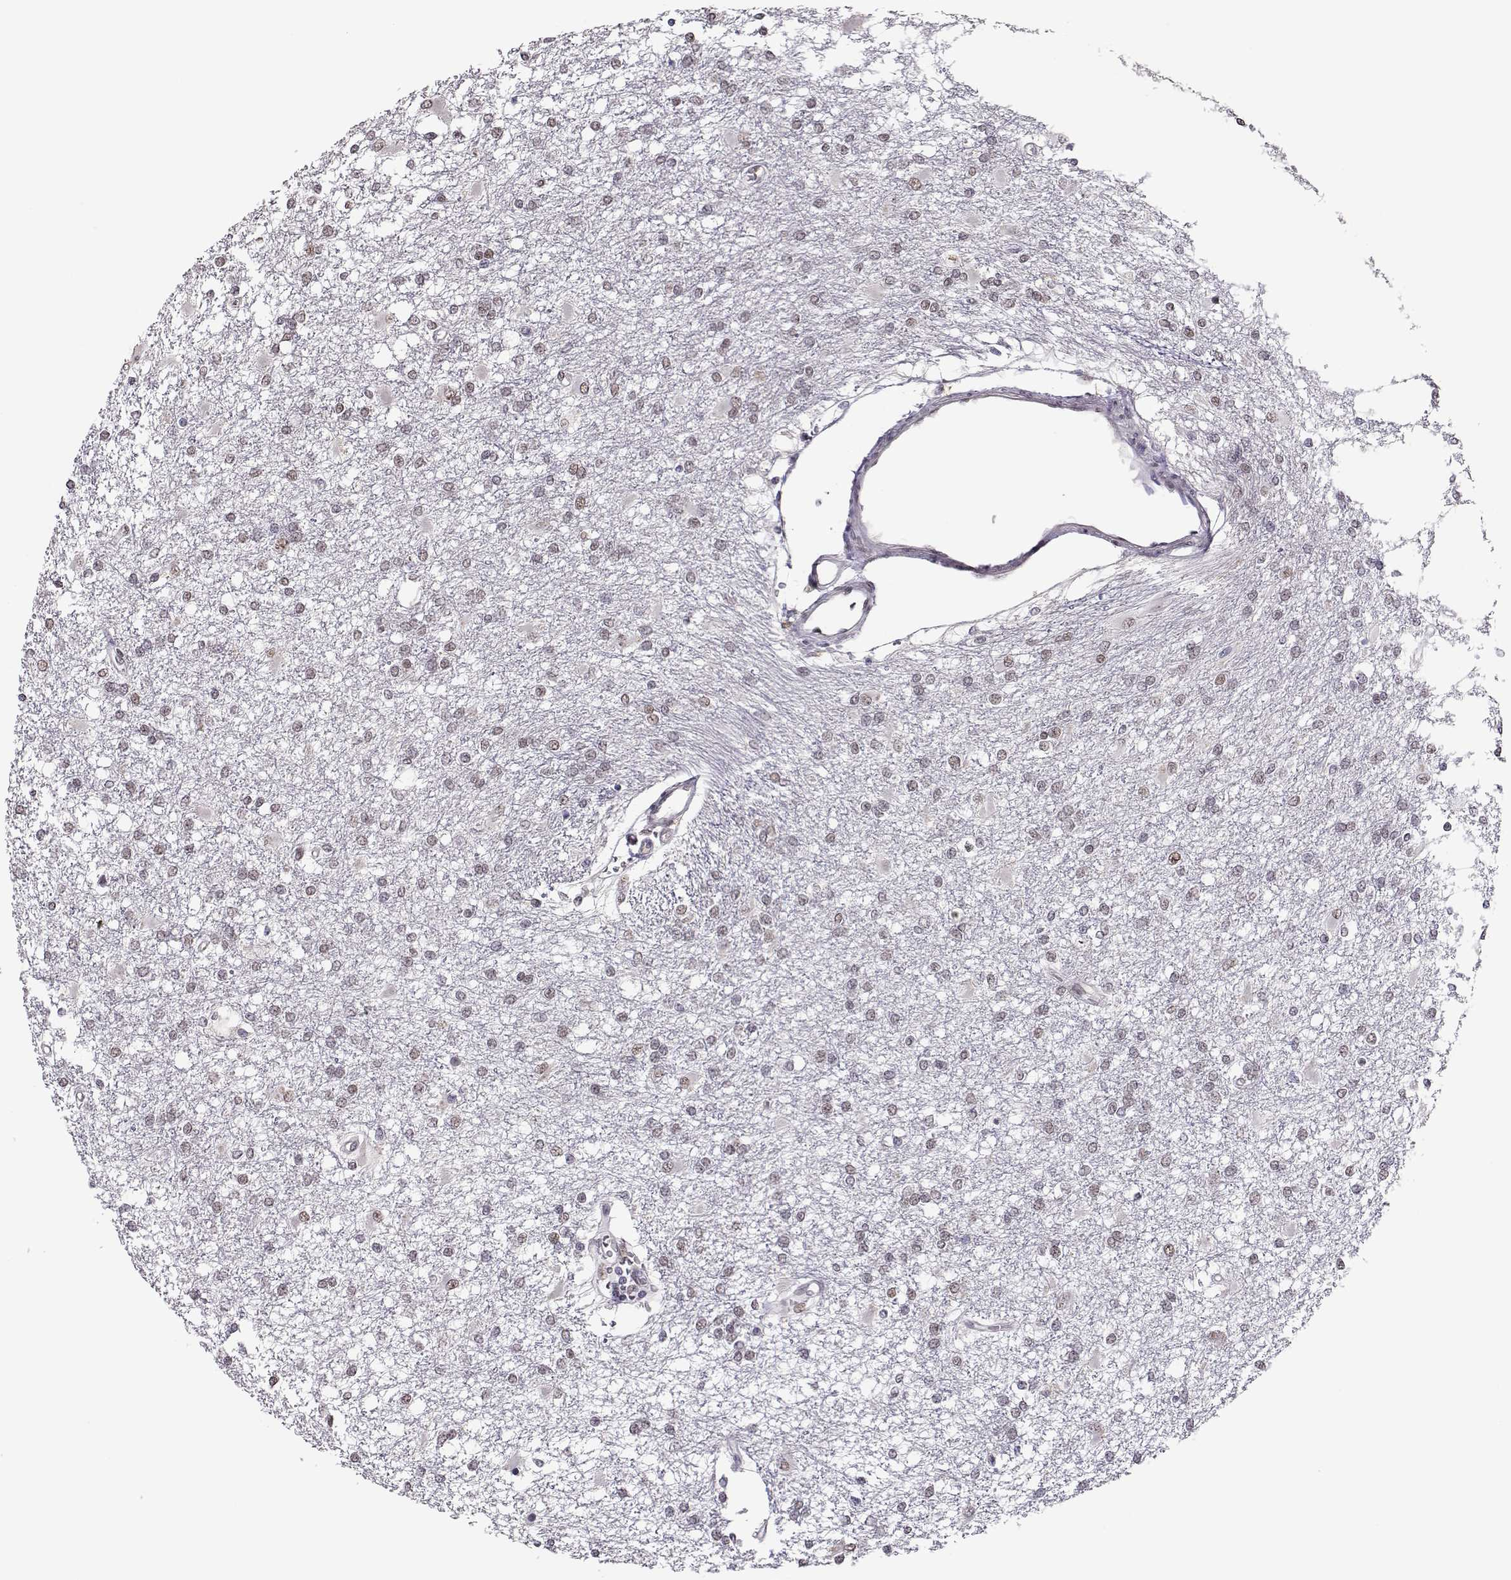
{"staining": {"intensity": "weak", "quantity": "<25%", "location": "nuclear"}, "tissue": "glioma", "cell_type": "Tumor cells", "image_type": "cancer", "snomed": [{"axis": "morphology", "description": "Glioma, malignant, High grade"}, {"axis": "topography", "description": "Cerebral cortex"}], "caption": "There is no significant positivity in tumor cells of malignant high-grade glioma.", "gene": "POLI", "patient": {"sex": "male", "age": 79}}